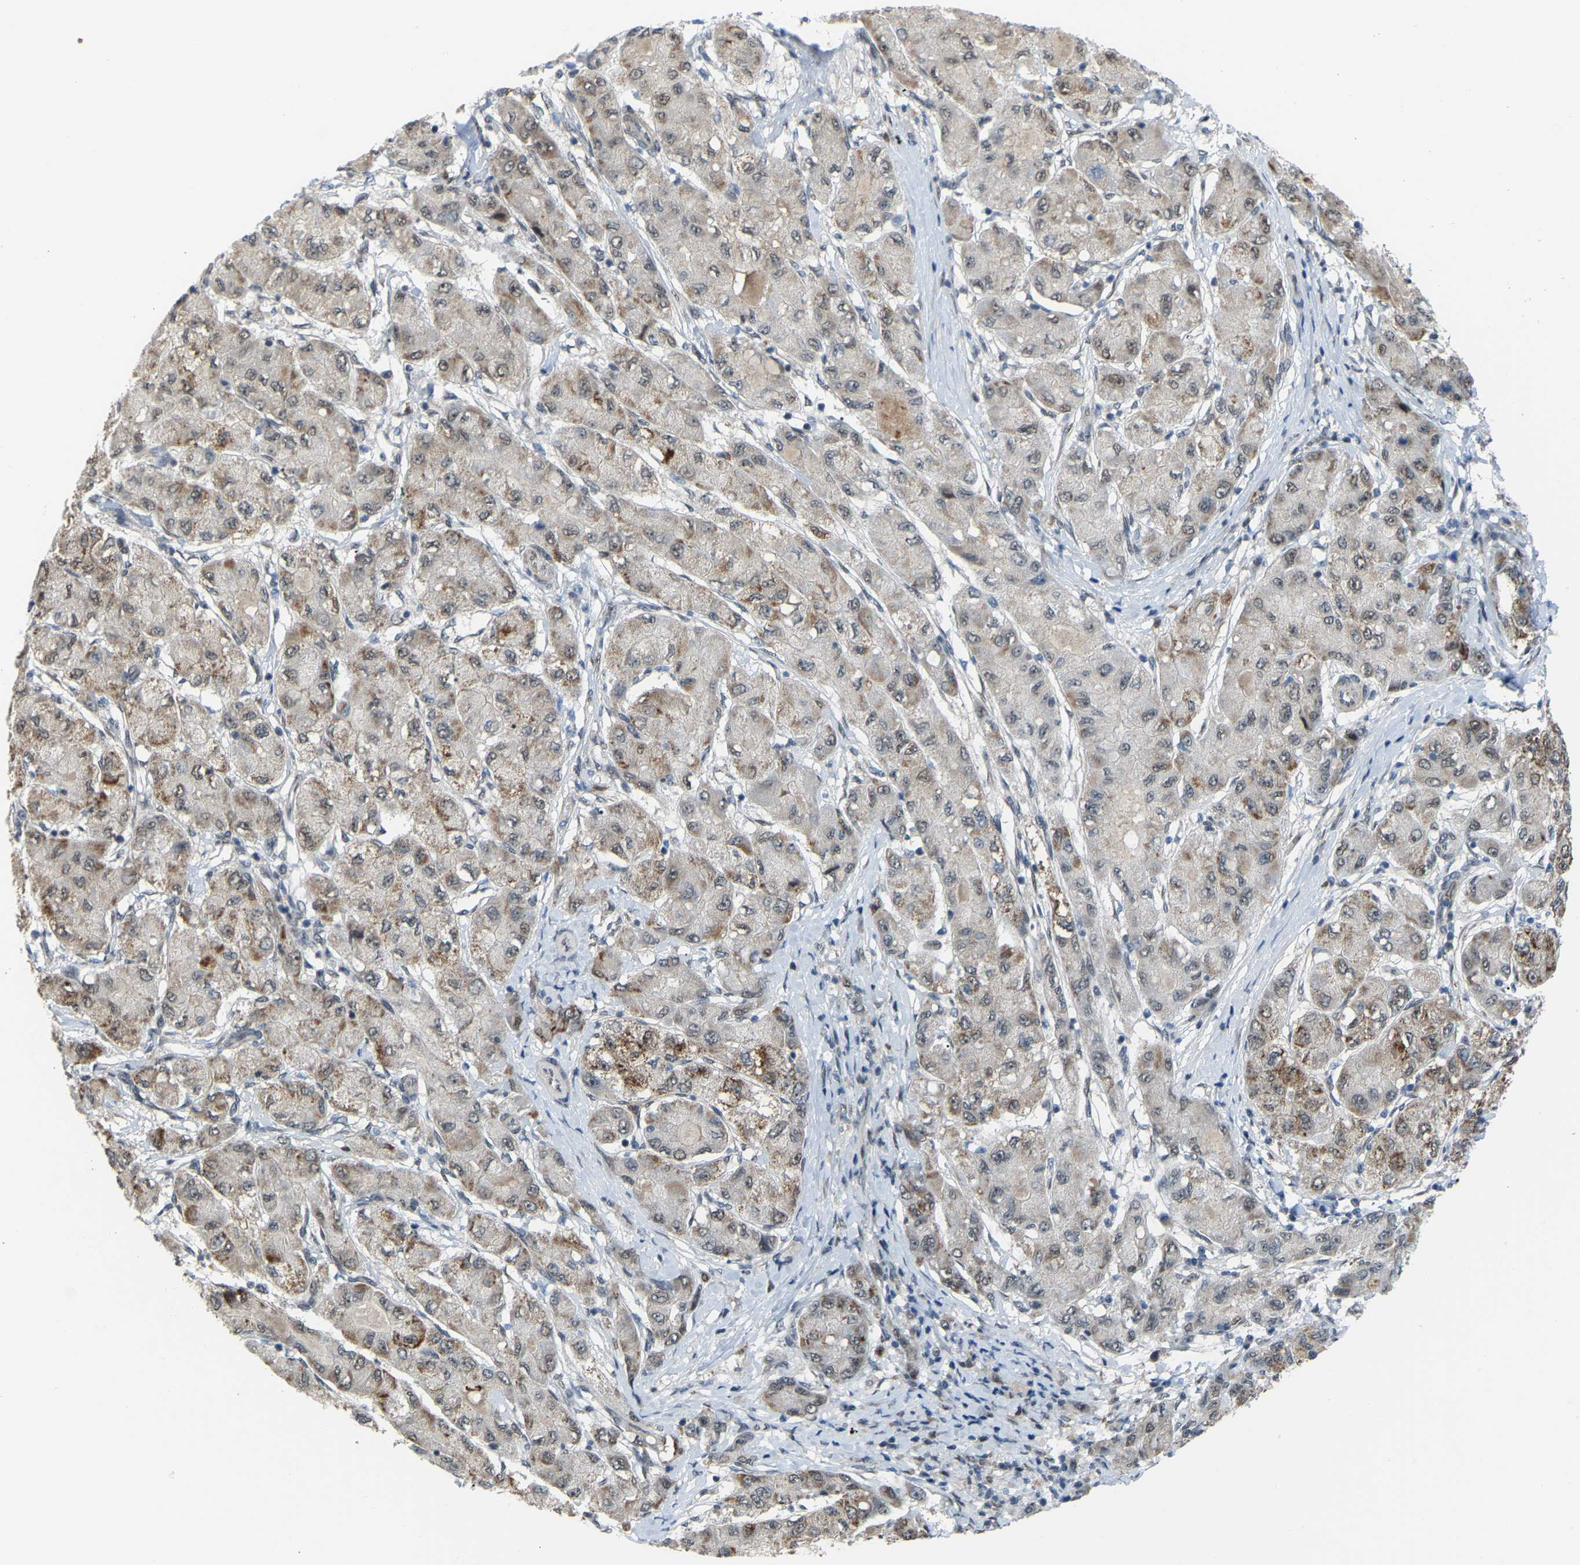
{"staining": {"intensity": "moderate", "quantity": "25%-75%", "location": "cytoplasmic/membranous"}, "tissue": "liver cancer", "cell_type": "Tumor cells", "image_type": "cancer", "snomed": [{"axis": "morphology", "description": "Carcinoma, Hepatocellular, NOS"}, {"axis": "topography", "description": "Liver"}], "caption": "Immunohistochemical staining of human liver cancer (hepatocellular carcinoma) displays medium levels of moderate cytoplasmic/membranous expression in about 25%-75% of tumor cells.", "gene": "CROT", "patient": {"sex": "male", "age": 80}}